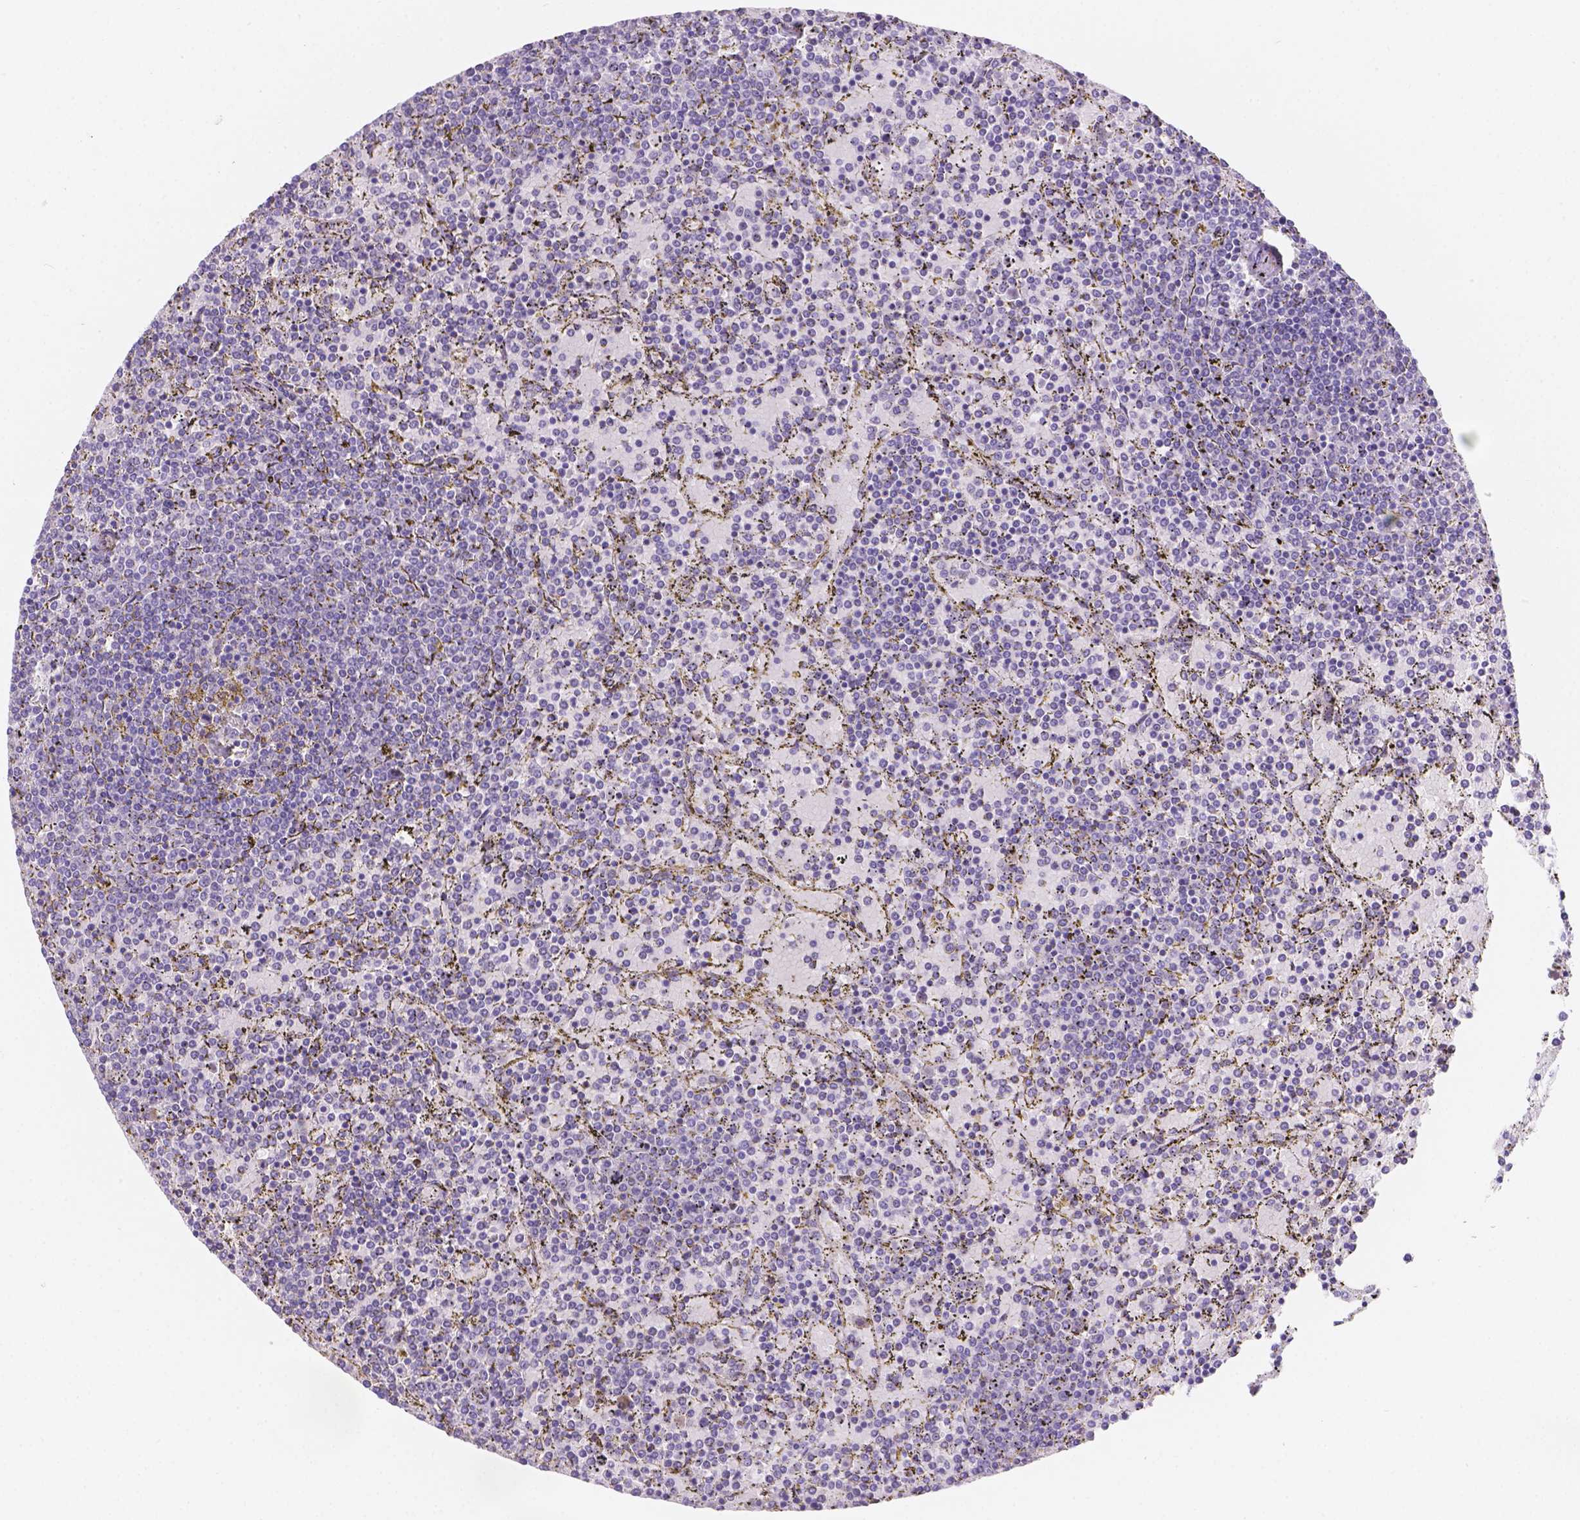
{"staining": {"intensity": "negative", "quantity": "none", "location": "none"}, "tissue": "lymphoma", "cell_type": "Tumor cells", "image_type": "cancer", "snomed": [{"axis": "morphology", "description": "Malignant lymphoma, non-Hodgkin's type, Low grade"}, {"axis": "topography", "description": "Spleen"}], "caption": "IHC of lymphoma shows no staining in tumor cells. (Brightfield microscopy of DAB IHC at high magnification).", "gene": "CD96", "patient": {"sex": "female", "age": 77}}